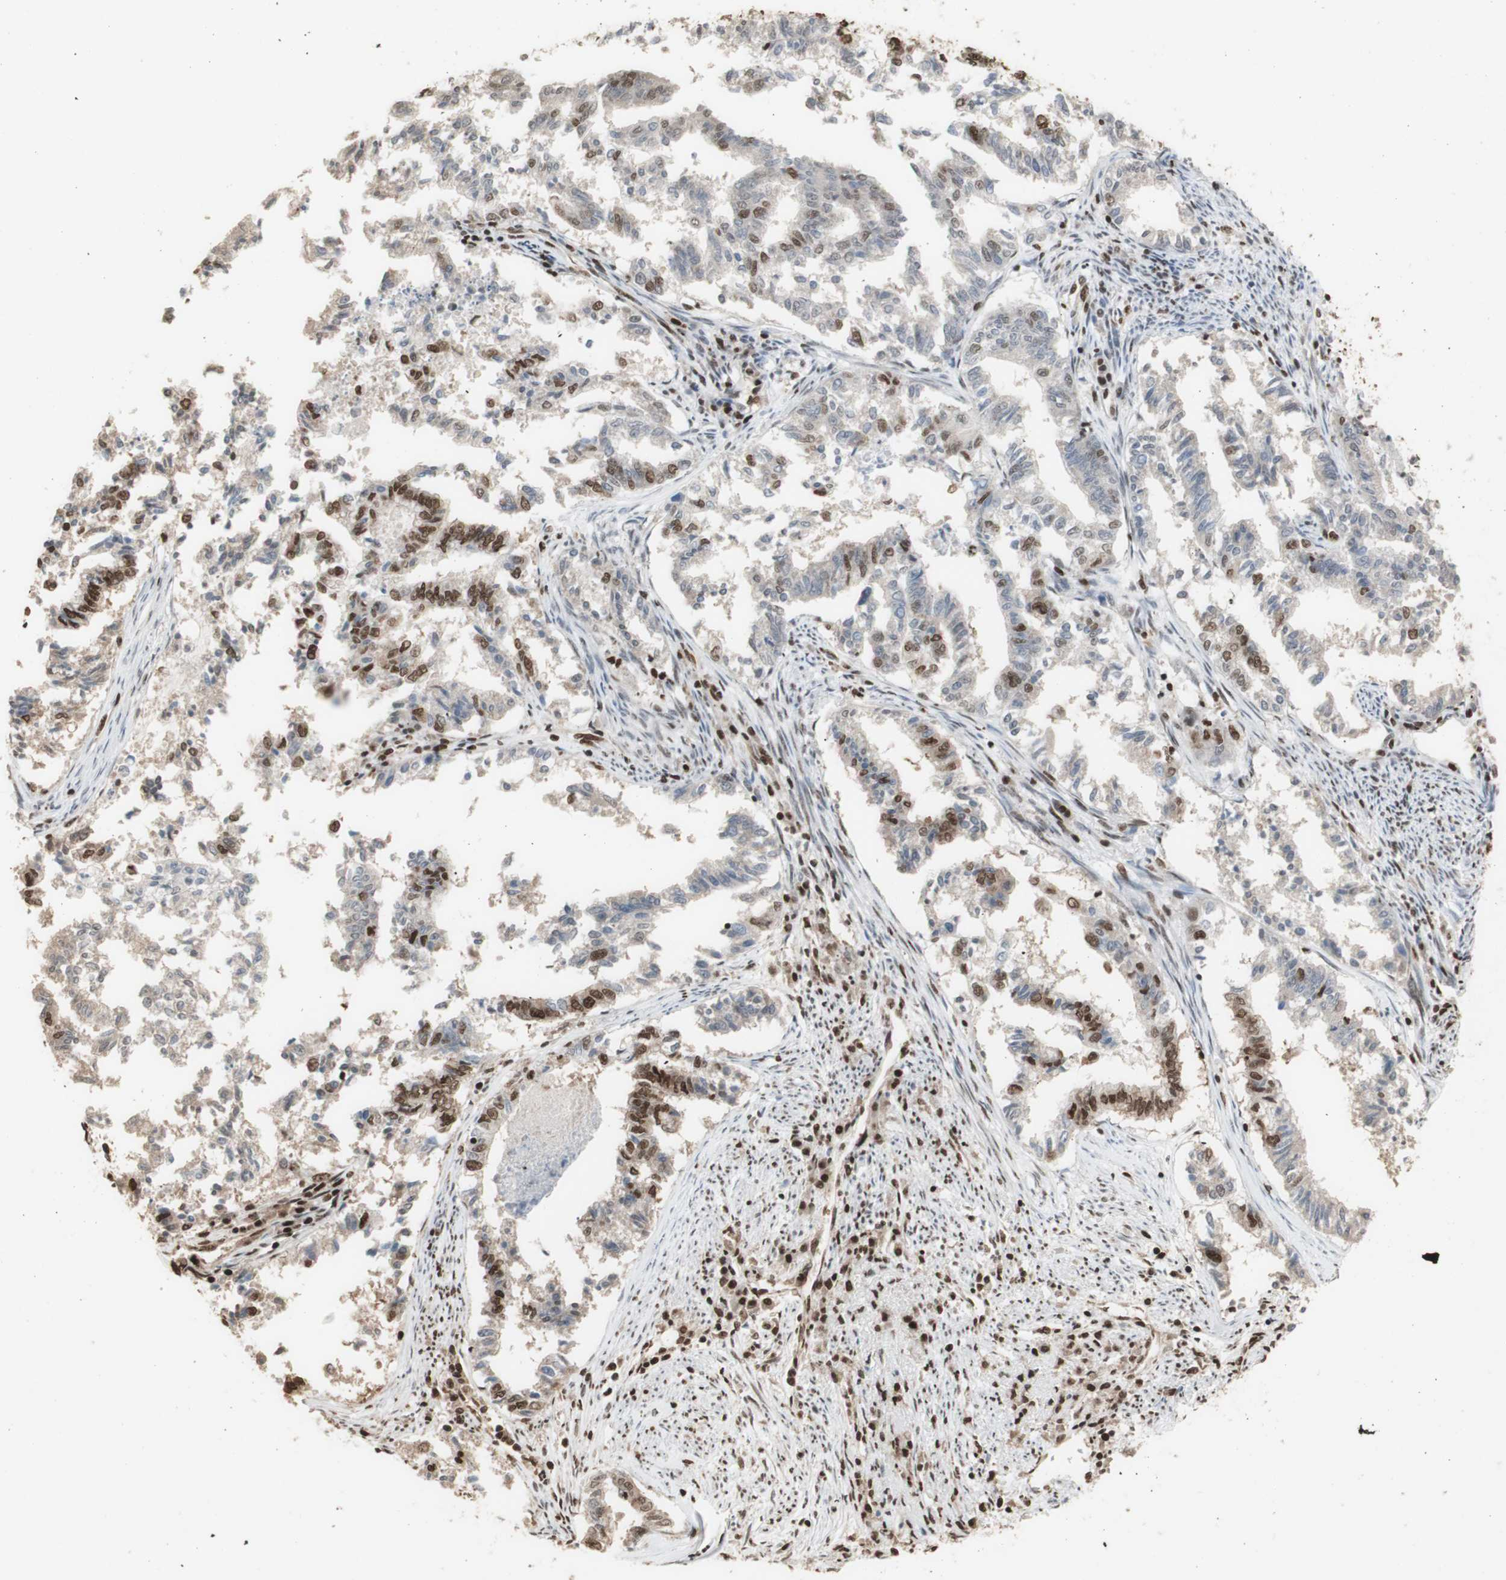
{"staining": {"intensity": "moderate", "quantity": "<25%", "location": "nuclear"}, "tissue": "endometrial cancer", "cell_type": "Tumor cells", "image_type": "cancer", "snomed": [{"axis": "morphology", "description": "Necrosis, NOS"}, {"axis": "morphology", "description": "Adenocarcinoma, NOS"}, {"axis": "topography", "description": "Endometrium"}], "caption": "IHC of adenocarcinoma (endometrial) demonstrates low levels of moderate nuclear positivity in approximately <25% of tumor cells.", "gene": "HNRNPA2B1", "patient": {"sex": "female", "age": 79}}